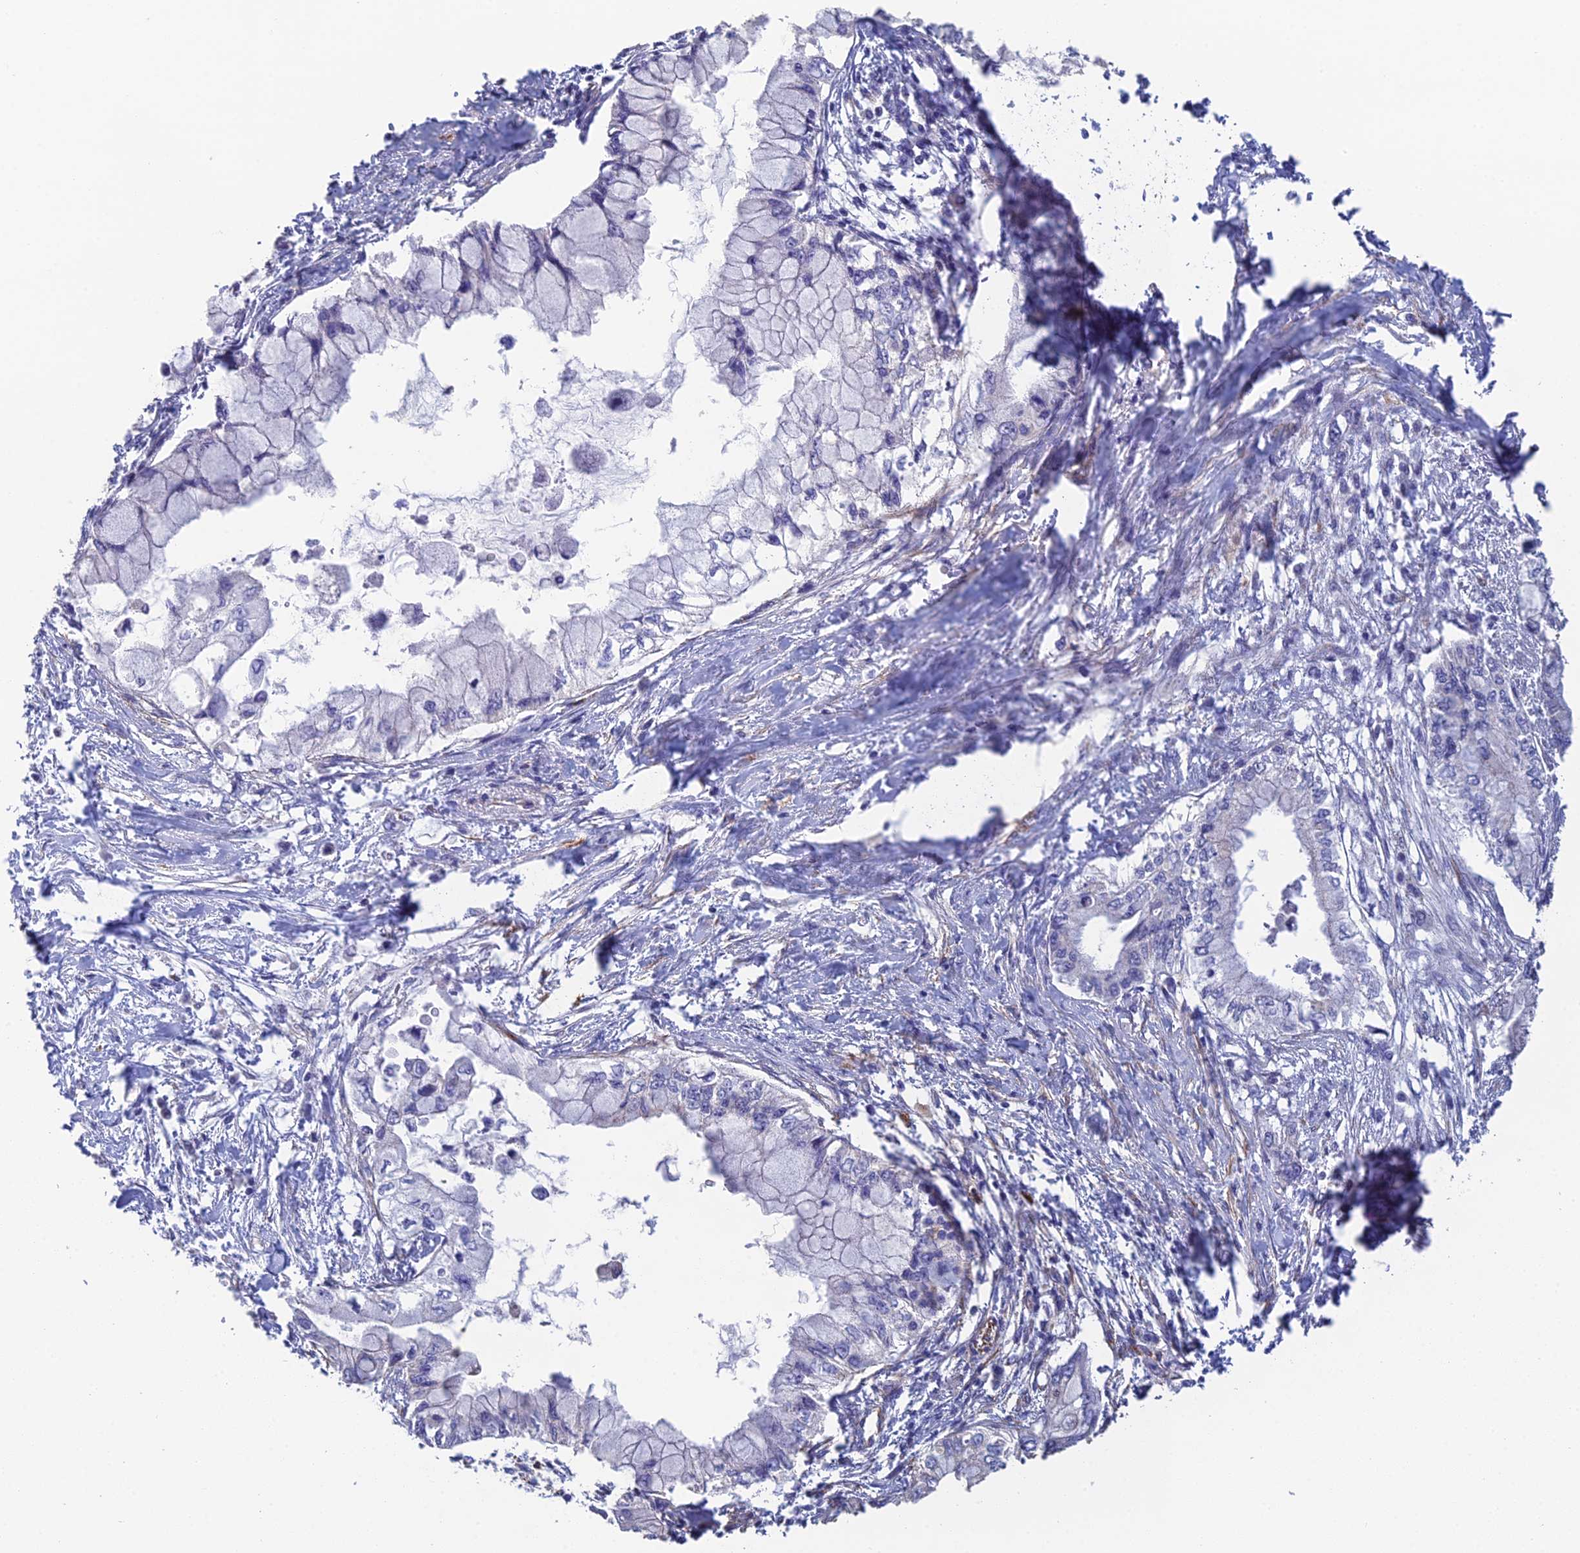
{"staining": {"intensity": "negative", "quantity": "none", "location": "none"}, "tissue": "pancreatic cancer", "cell_type": "Tumor cells", "image_type": "cancer", "snomed": [{"axis": "morphology", "description": "Adenocarcinoma, NOS"}, {"axis": "topography", "description": "Pancreas"}], "caption": "IHC histopathology image of human pancreatic cancer (adenocarcinoma) stained for a protein (brown), which displays no positivity in tumor cells.", "gene": "PCDHA5", "patient": {"sex": "male", "age": 48}}